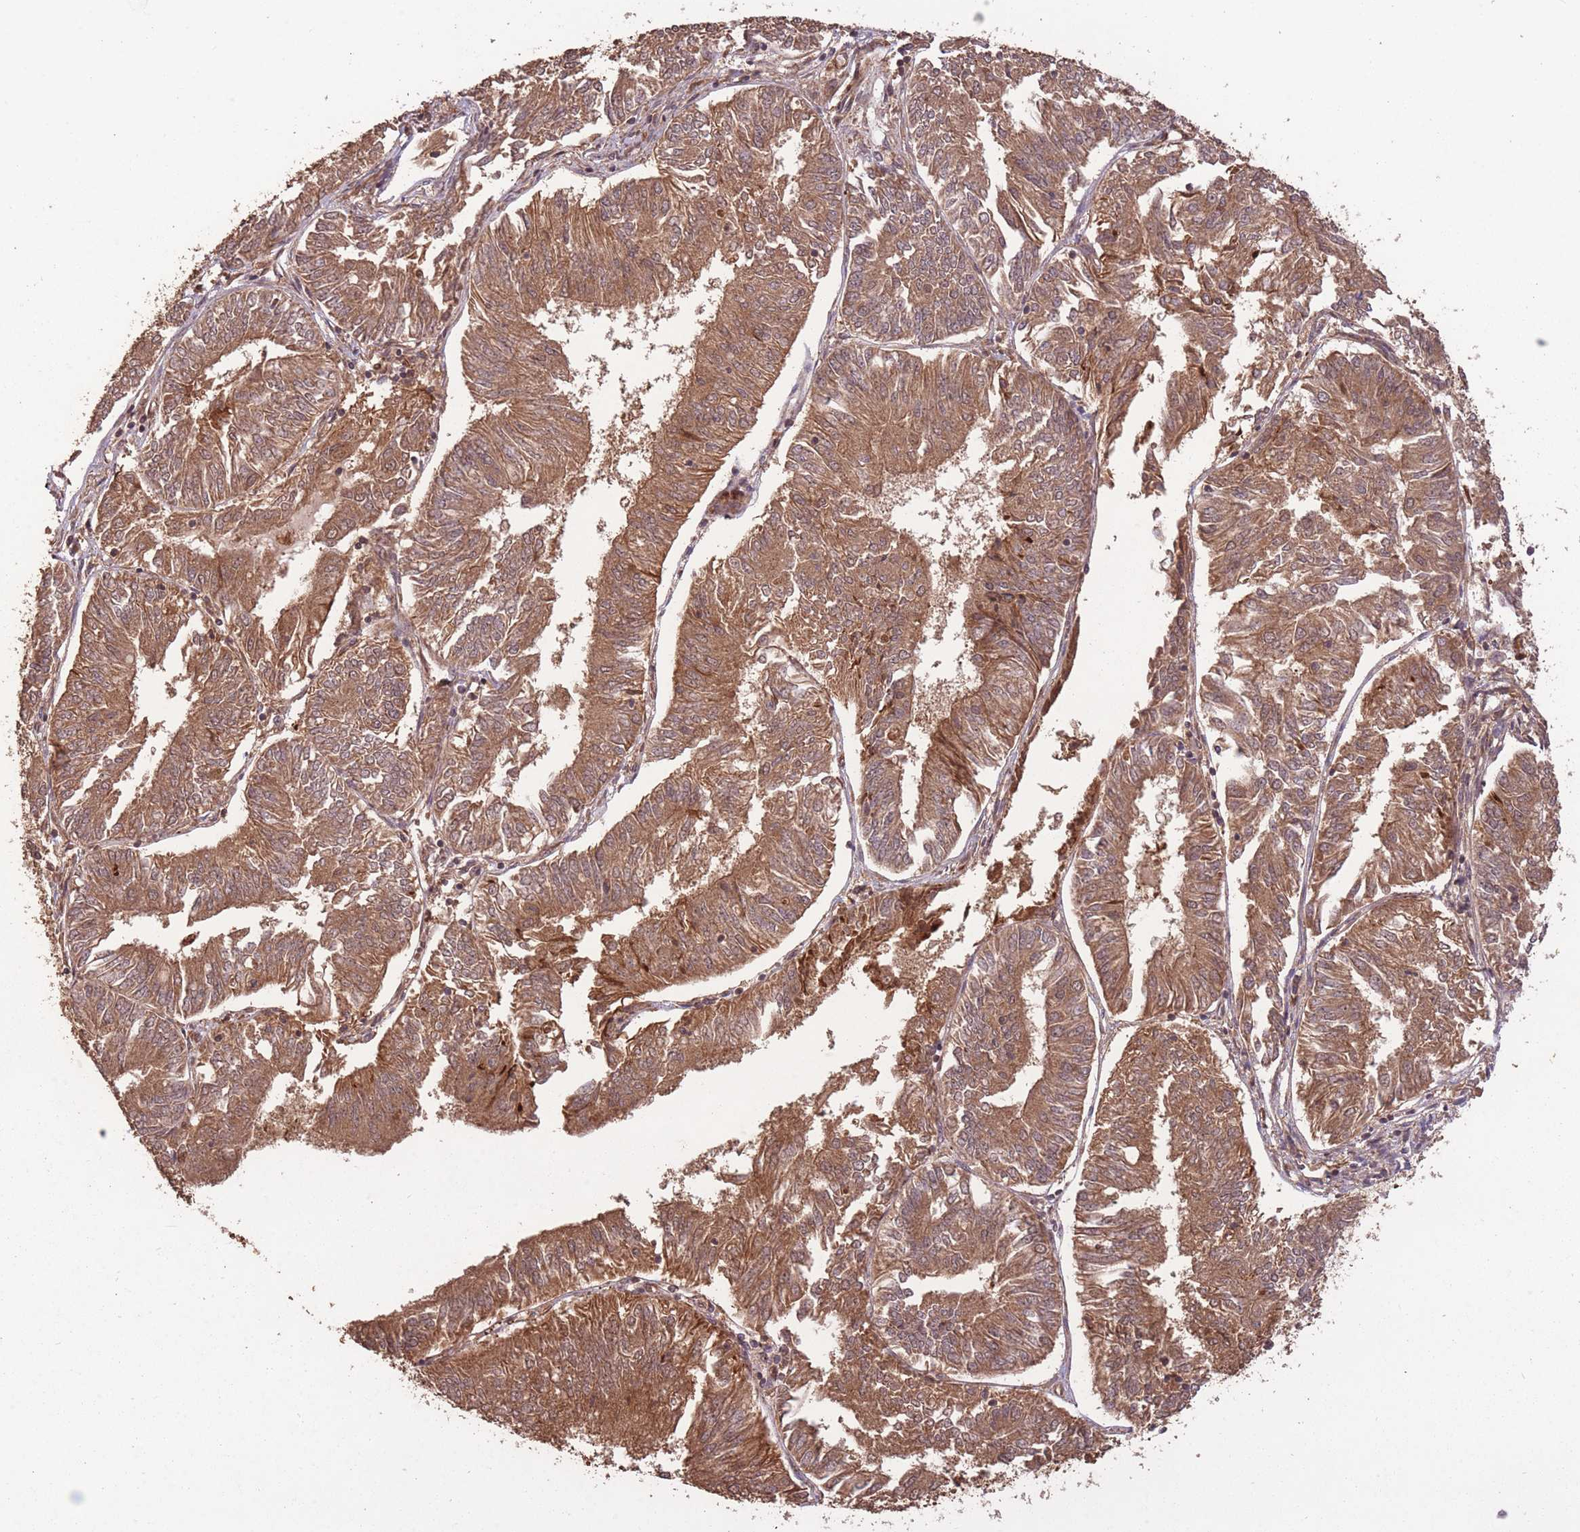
{"staining": {"intensity": "moderate", "quantity": ">75%", "location": "cytoplasmic/membranous,nuclear"}, "tissue": "endometrial cancer", "cell_type": "Tumor cells", "image_type": "cancer", "snomed": [{"axis": "morphology", "description": "Adenocarcinoma, NOS"}, {"axis": "topography", "description": "Endometrium"}], "caption": "High-power microscopy captured an immunohistochemistry (IHC) micrograph of endometrial cancer, revealing moderate cytoplasmic/membranous and nuclear positivity in approximately >75% of tumor cells. (brown staining indicates protein expression, while blue staining denotes nuclei).", "gene": "ERBB3", "patient": {"sex": "female", "age": 58}}